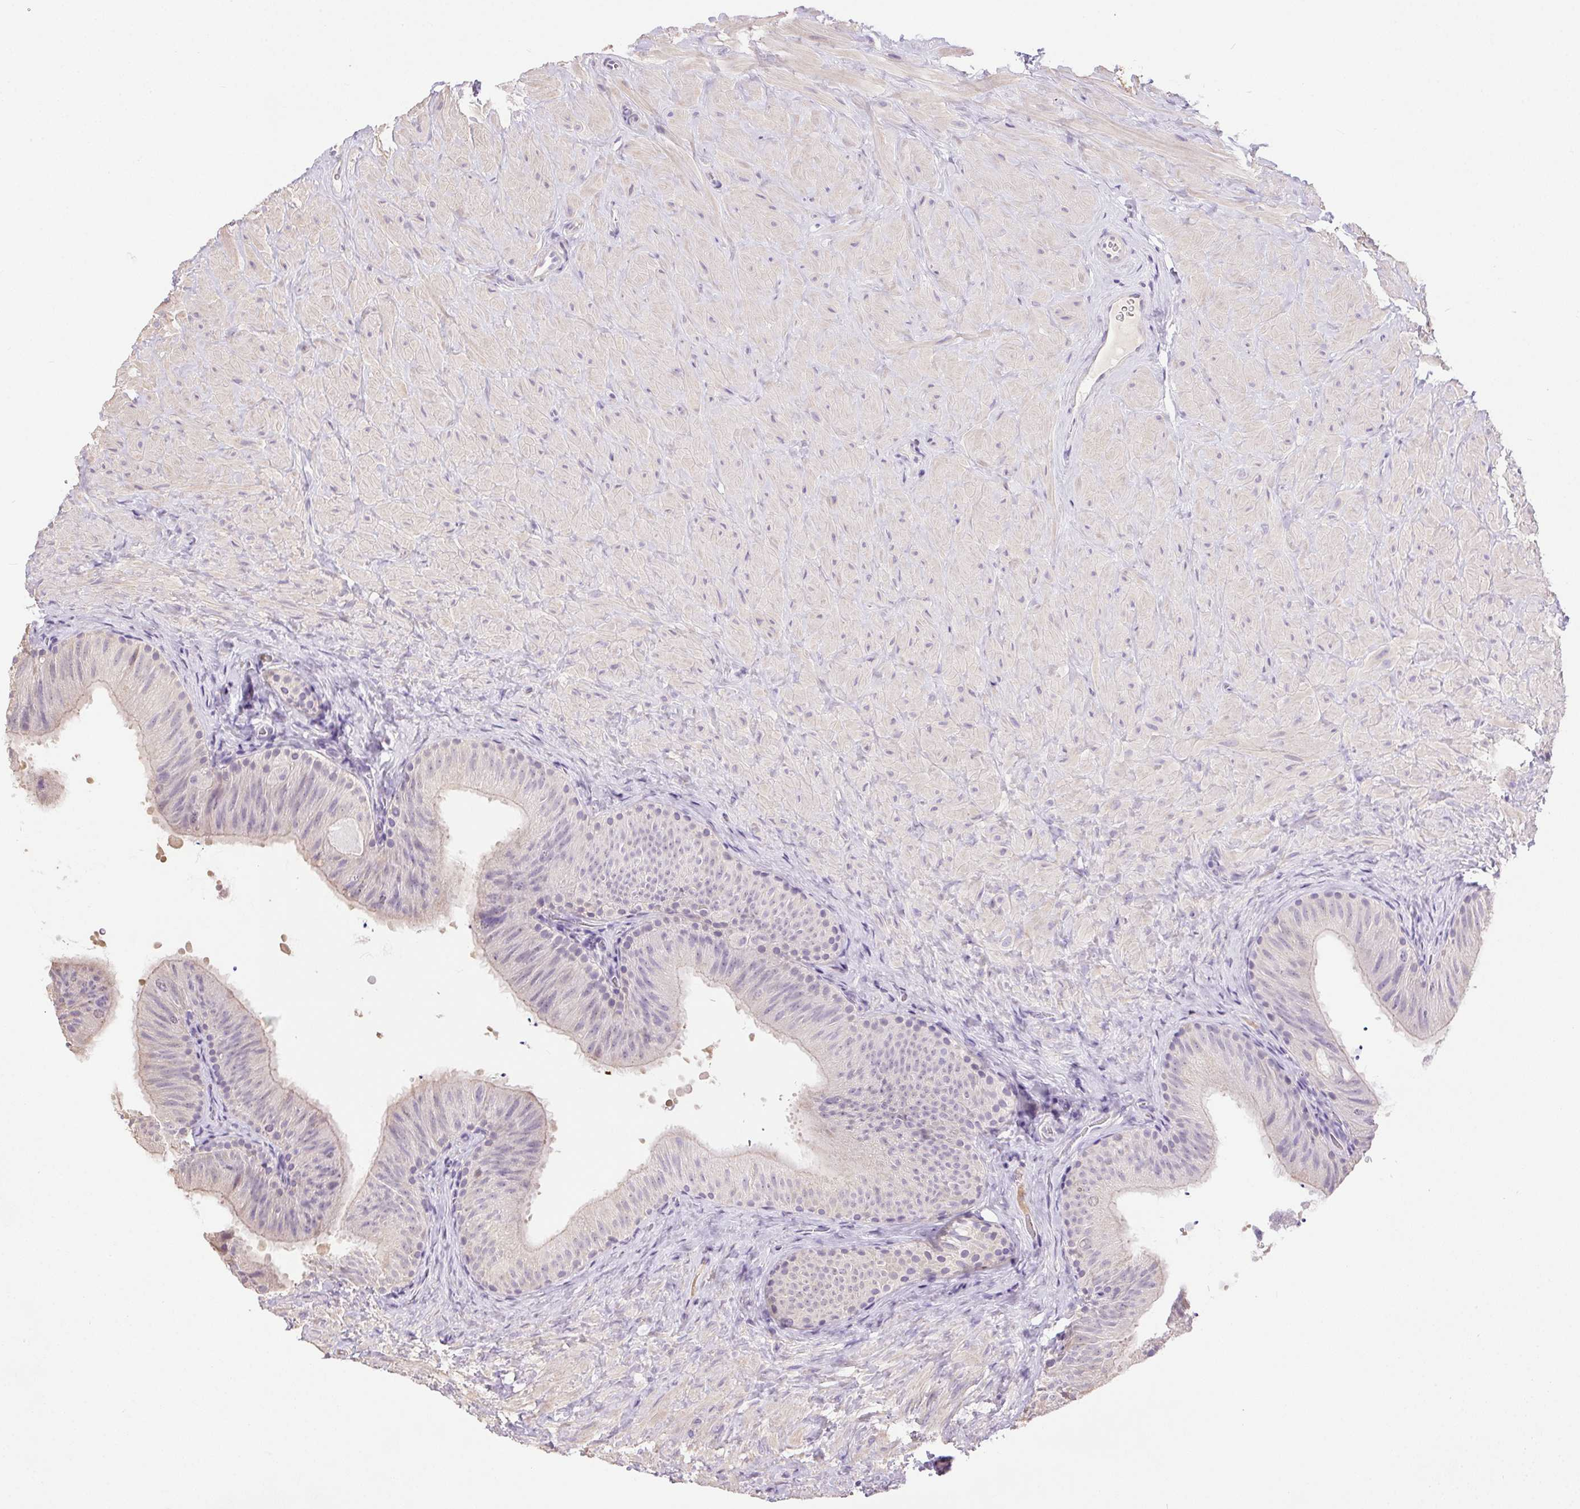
{"staining": {"intensity": "negative", "quantity": "none", "location": "none"}, "tissue": "epididymis", "cell_type": "Glandular cells", "image_type": "normal", "snomed": [{"axis": "morphology", "description": "Normal tissue, NOS"}, {"axis": "topography", "description": "Epididymis, spermatic cord, NOS"}, {"axis": "topography", "description": "Epididymis"}], "caption": "Photomicrograph shows no protein positivity in glandular cells of unremarkable epididymis.", "gene": "SYCE2", "patient": {"sex": "male", "age": 31}}